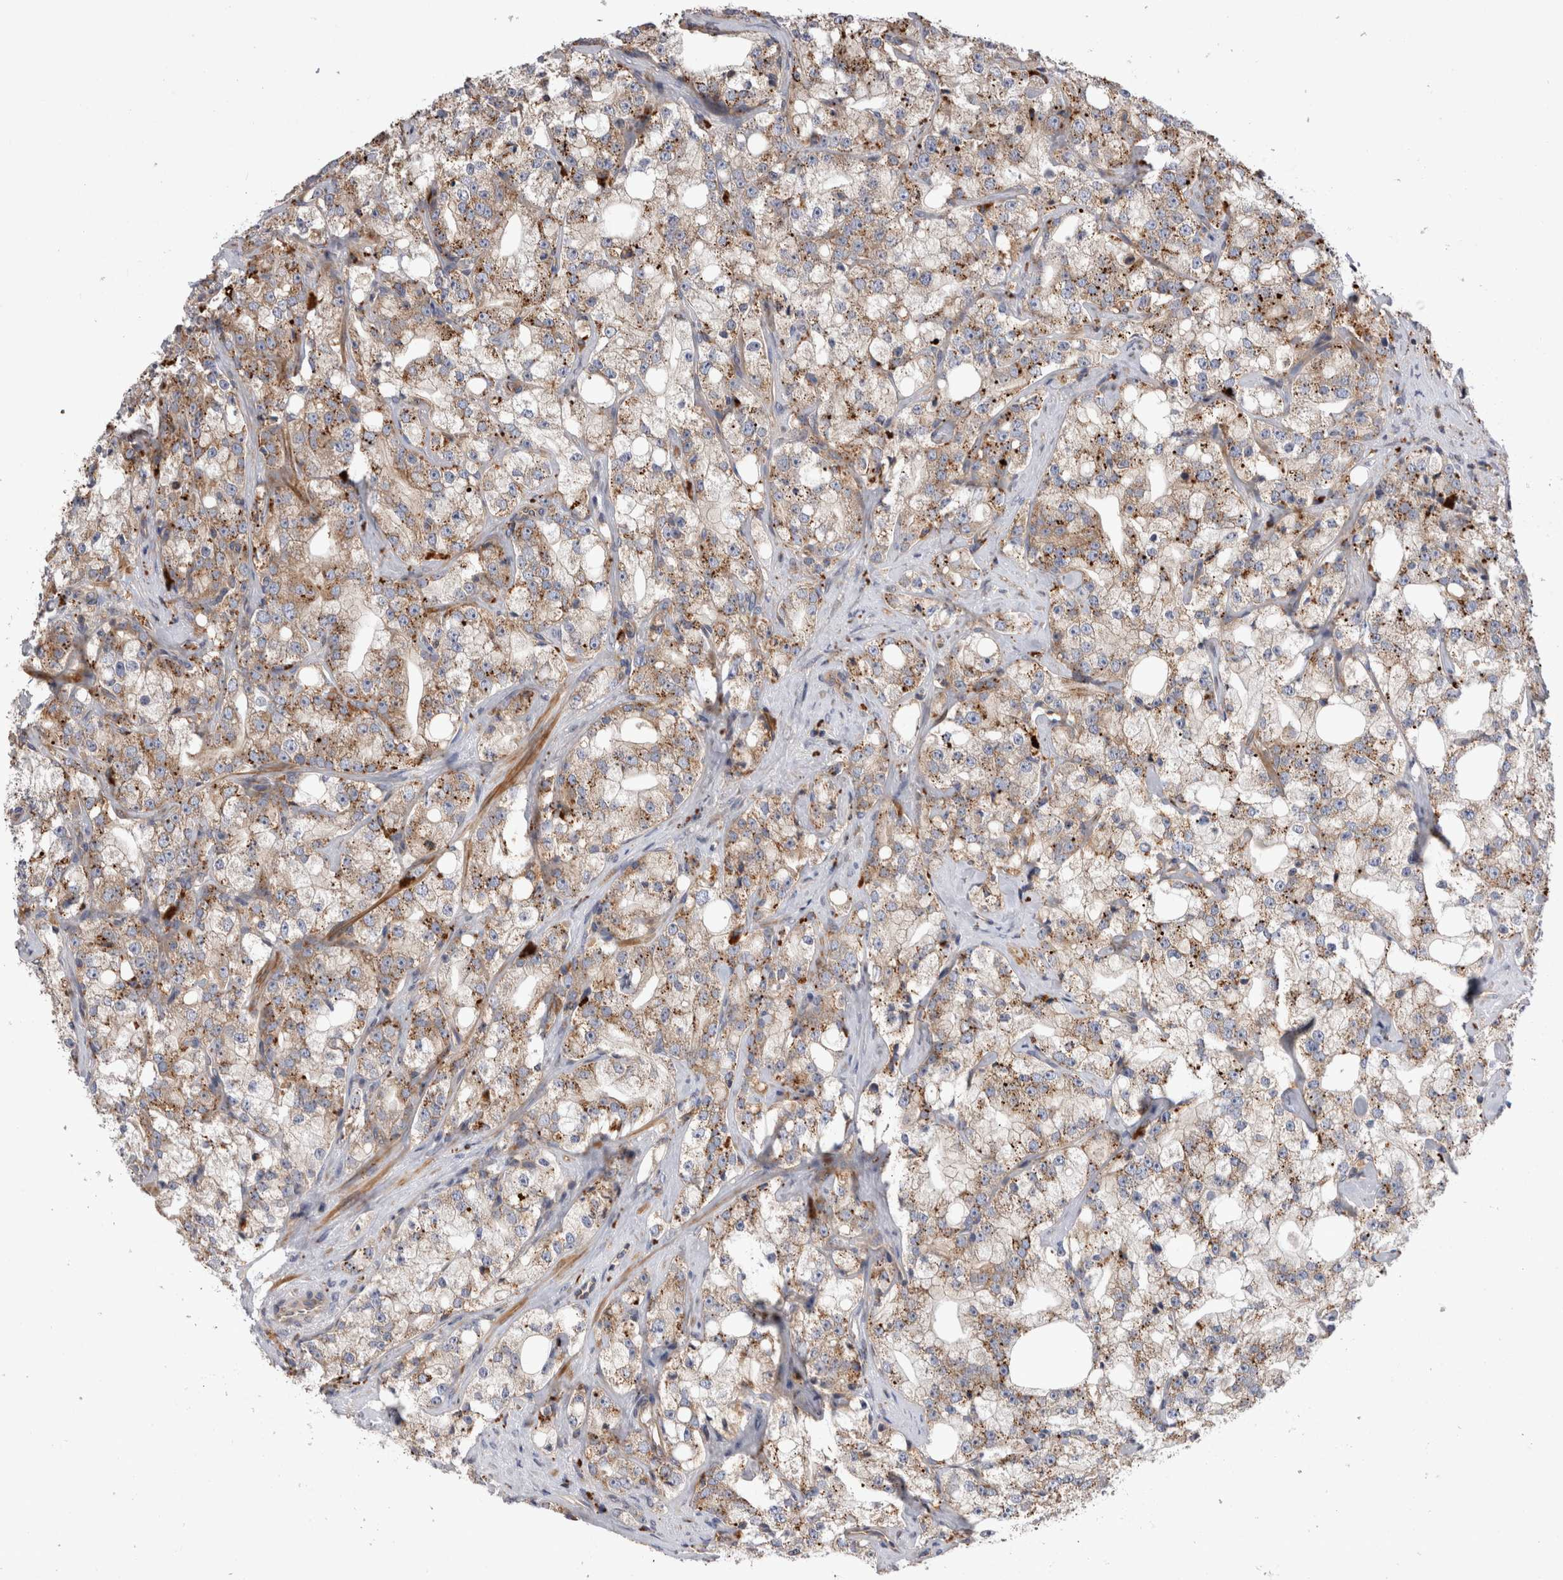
{"staining": {"intensity": "moderate", "quantity": "25%-75%", "location": "cytoplasmic/membranous"}, "tissue": "prostate cancer", "cell_type": "Tumor cells", "image_type": "cancer", "snomed": [{"axis": "morphology", "description": "Adenocarcinoma, High grade"}, {"axis": "topography", "description": "Prostate"}], "caption": "Prostate cancer (high-grade adenocarcinoma) stained with DAB (3,3'-diaminobenzidine) immunohistochemistry exhibits medium levels of moderate cytoplasmic/membranous positivity in about 25%-75% of tumor cells.", "gene": "PDCD10", "patient": {"sex": "male", "age": 64}}